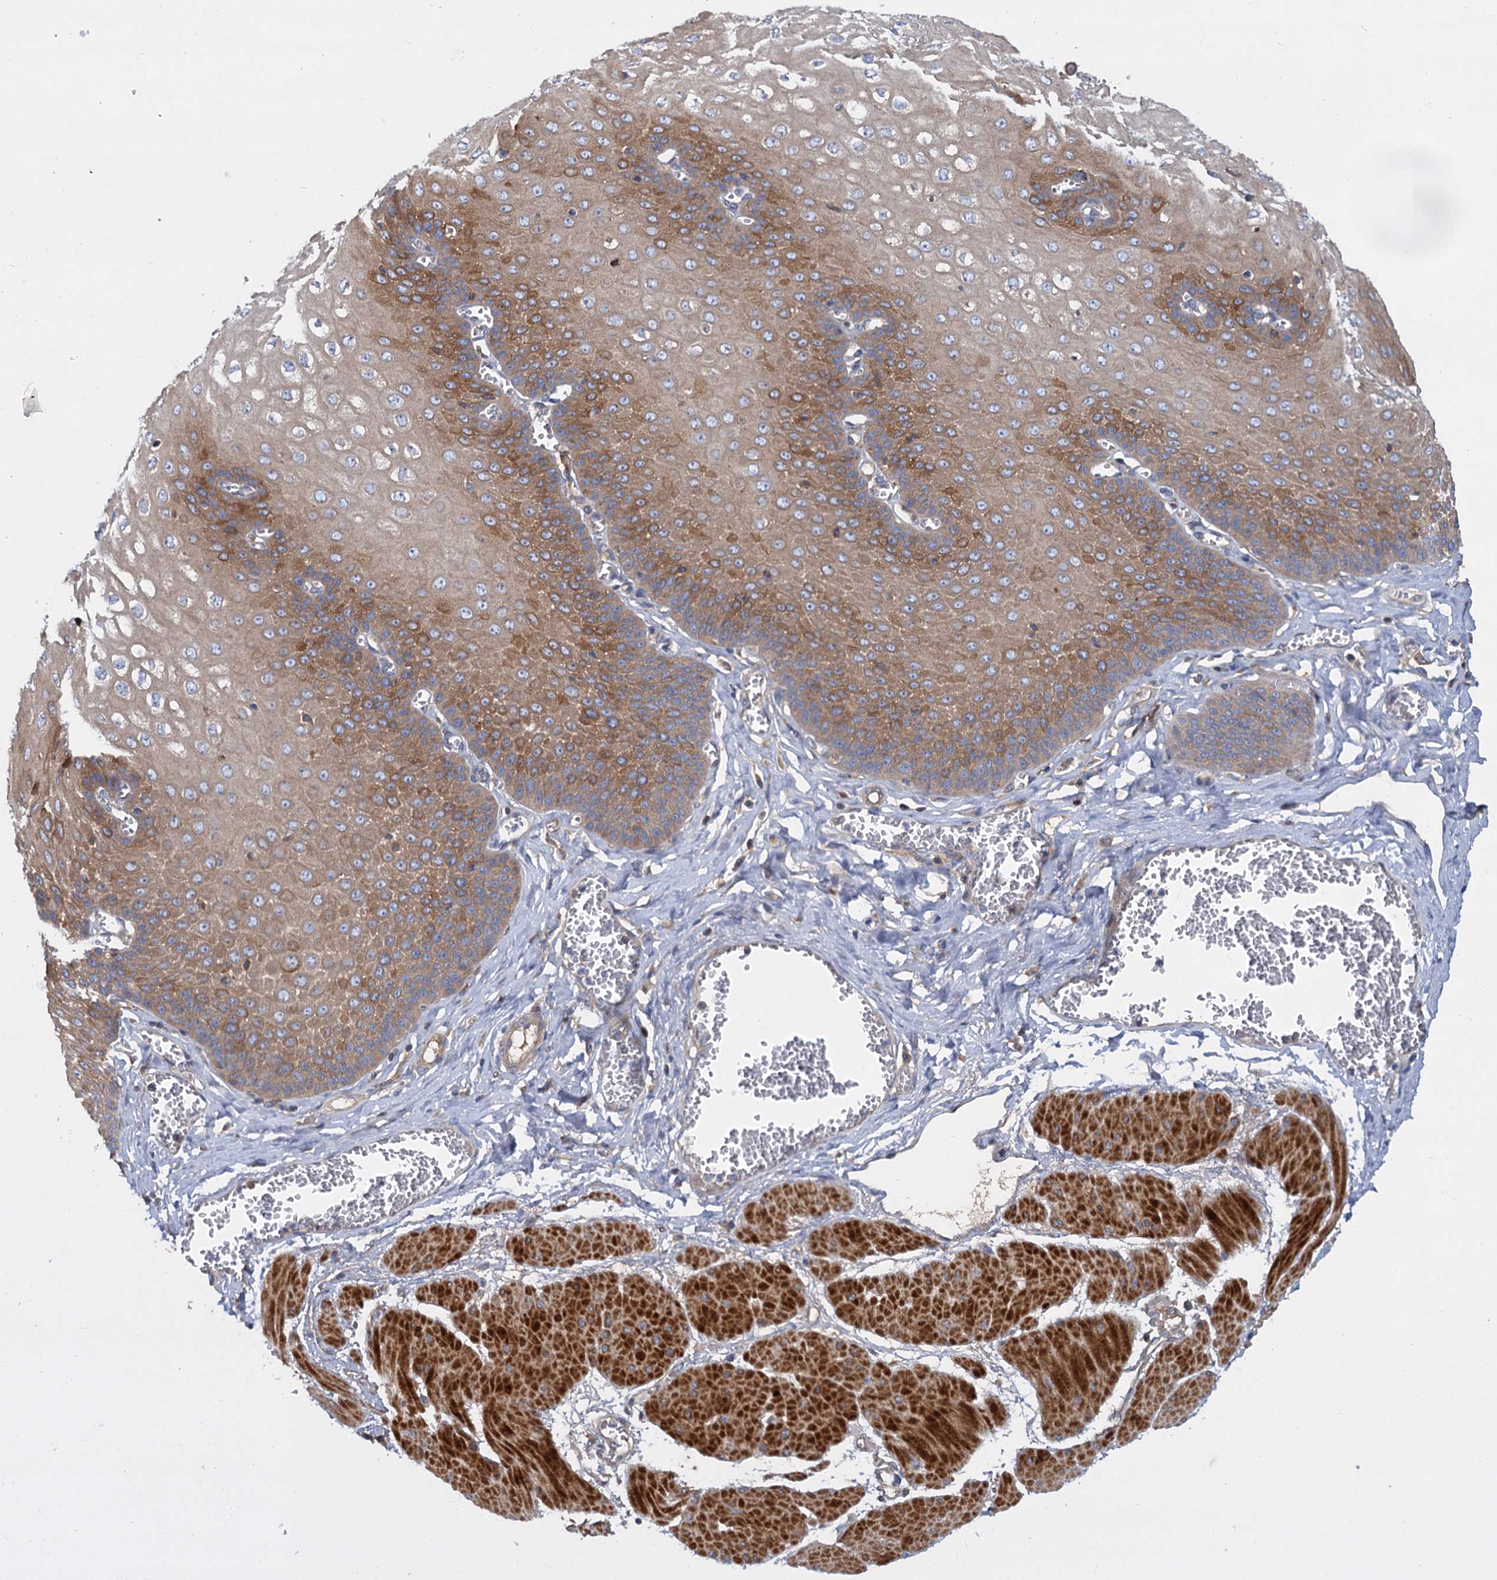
{"staining": {"intensity": "moderate", "quantity": ">75%", "location": "cytoplasmic/membranous"}, "tissue": "esophagus", "cell_type": "Squamous epithelial cells", "image_type": "normal", "snomed": [{"axis": "morphology", "description": "Normal tissue, NOS"}, {"axis": "topography", "description": "Esophagus"}], "caption": "Esophagus stained with immunohistochemistry (IHC) shows moderate cytoplasmic/membranous staining in about >75% of squamous epithelial cells. The protein is stained brown, and the nuclei are stained in blue (DAB (3,3'-diaminobenzidine) IHC with brightfield microscopy, high magnification).", "gene": "ALKBH7", "patient": {"sex": "male", "age": 60}}